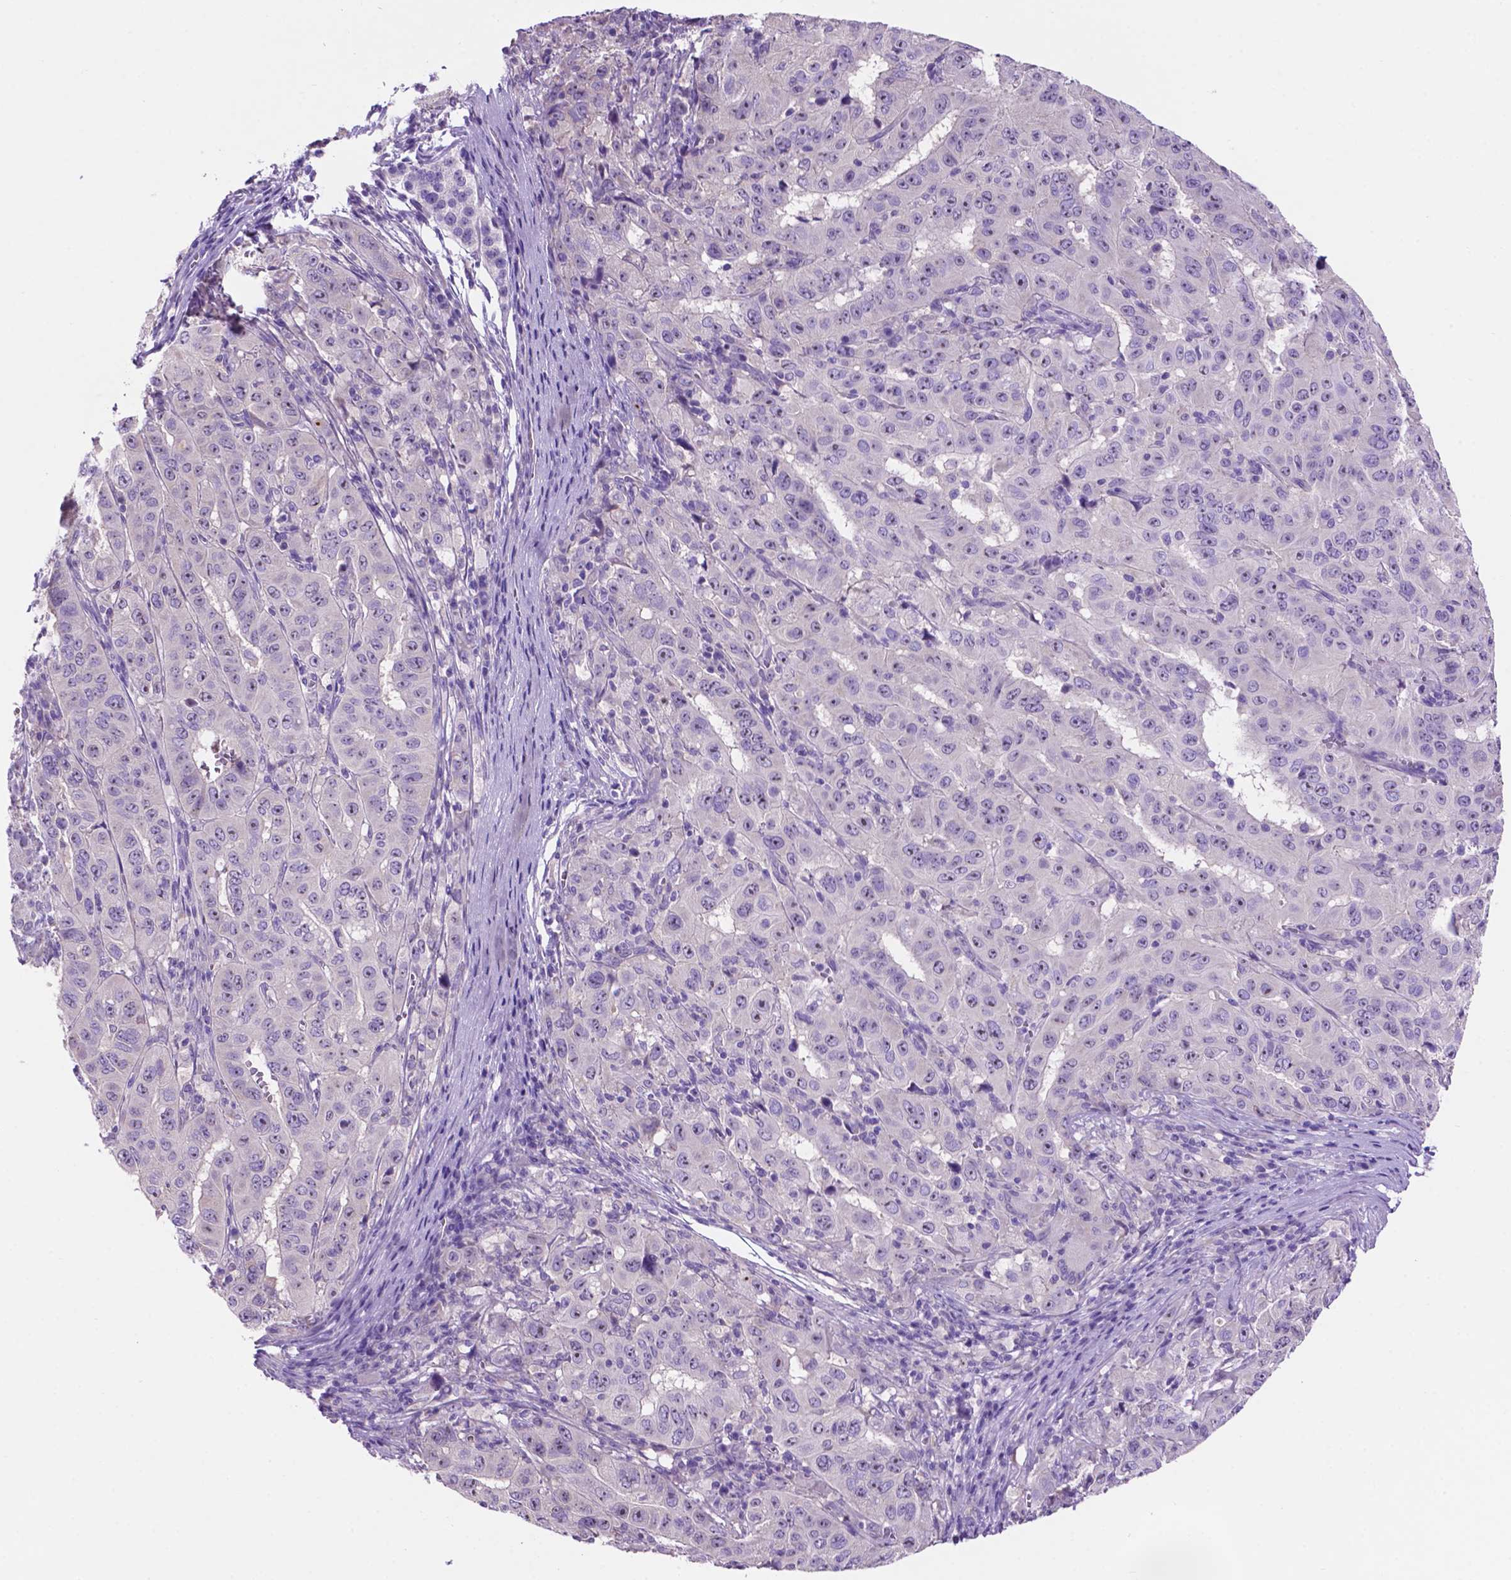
{"staining": {"intensity": "negative", "quantity": "none", "location": "none"}, "tissue": "pancreatic cancer", "cell_type": "Tumor cells", "image_type": "cancer", "snomed": [{"axis": "morphology", "description": "Adenocarcinoma, NOS"}, {"axis": "topography", "description": "Pancreas"}], "caption": "IHC micrograph of human adenocarcinoma (pancreatic) stained for a protein (brown), which demonstrates no staining in tumor cells.", "gene": "SPDYA", "patient": {"sex": "male", "age": 63}}